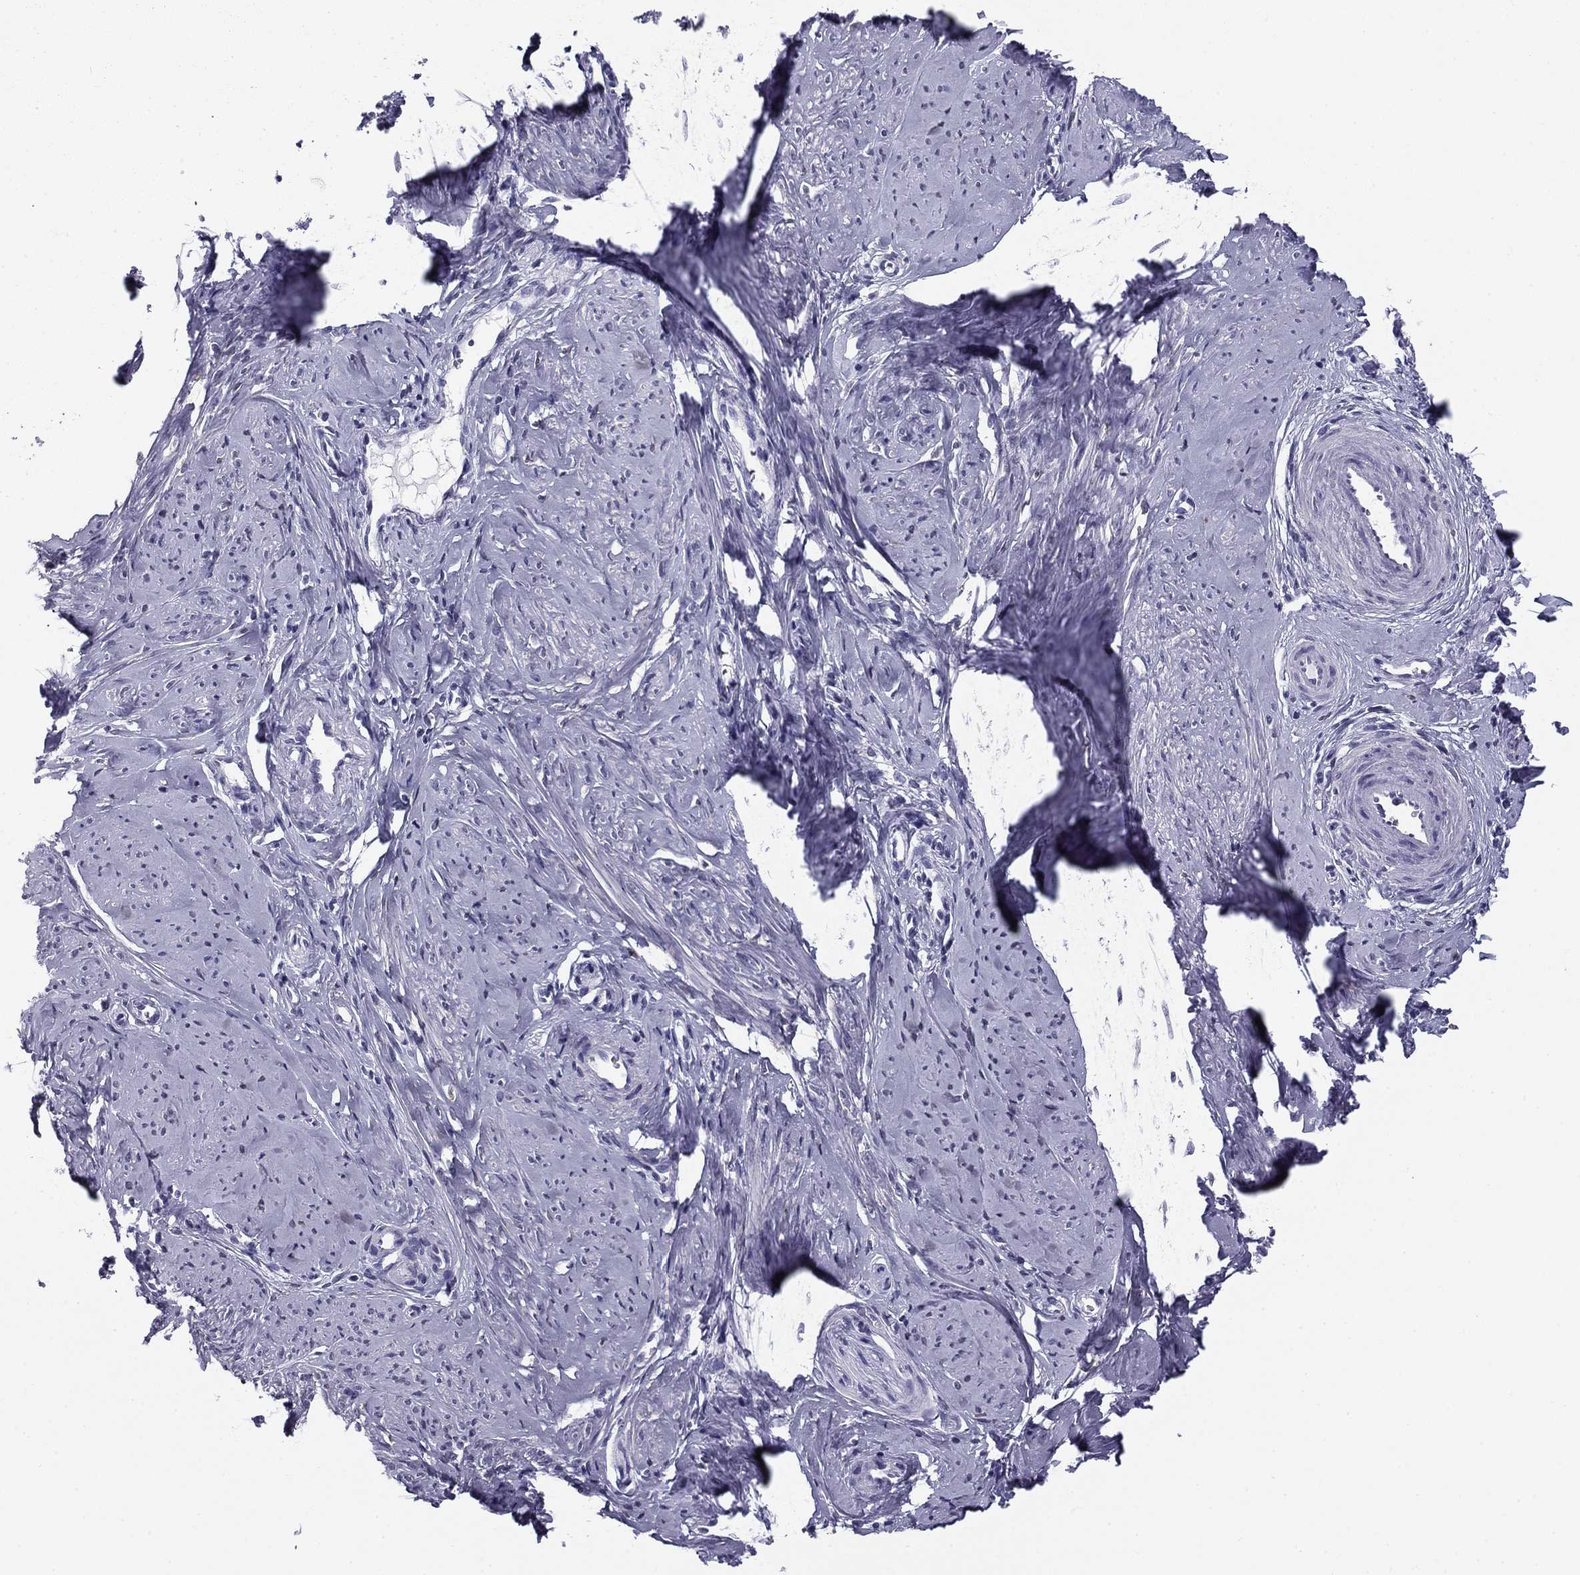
{"staining": {"intensity": "negative", "quantity": "none", "location": "none"}, "tissue": "smooth muscle", "cell_type": "Smooth muscle cells", "image_type": "normal", "snomed": [{"axis": "morphology", "description": "Normal tissue, NOS"}, {"axis": "topography", "description": "Smooth muscle"}], "caption": "The immunohistochemistry image has no significant expression in smooth muscle cells of smooth muscle.", "gene": "TMED3", "patient": {"sex": "female", "age": 48}}